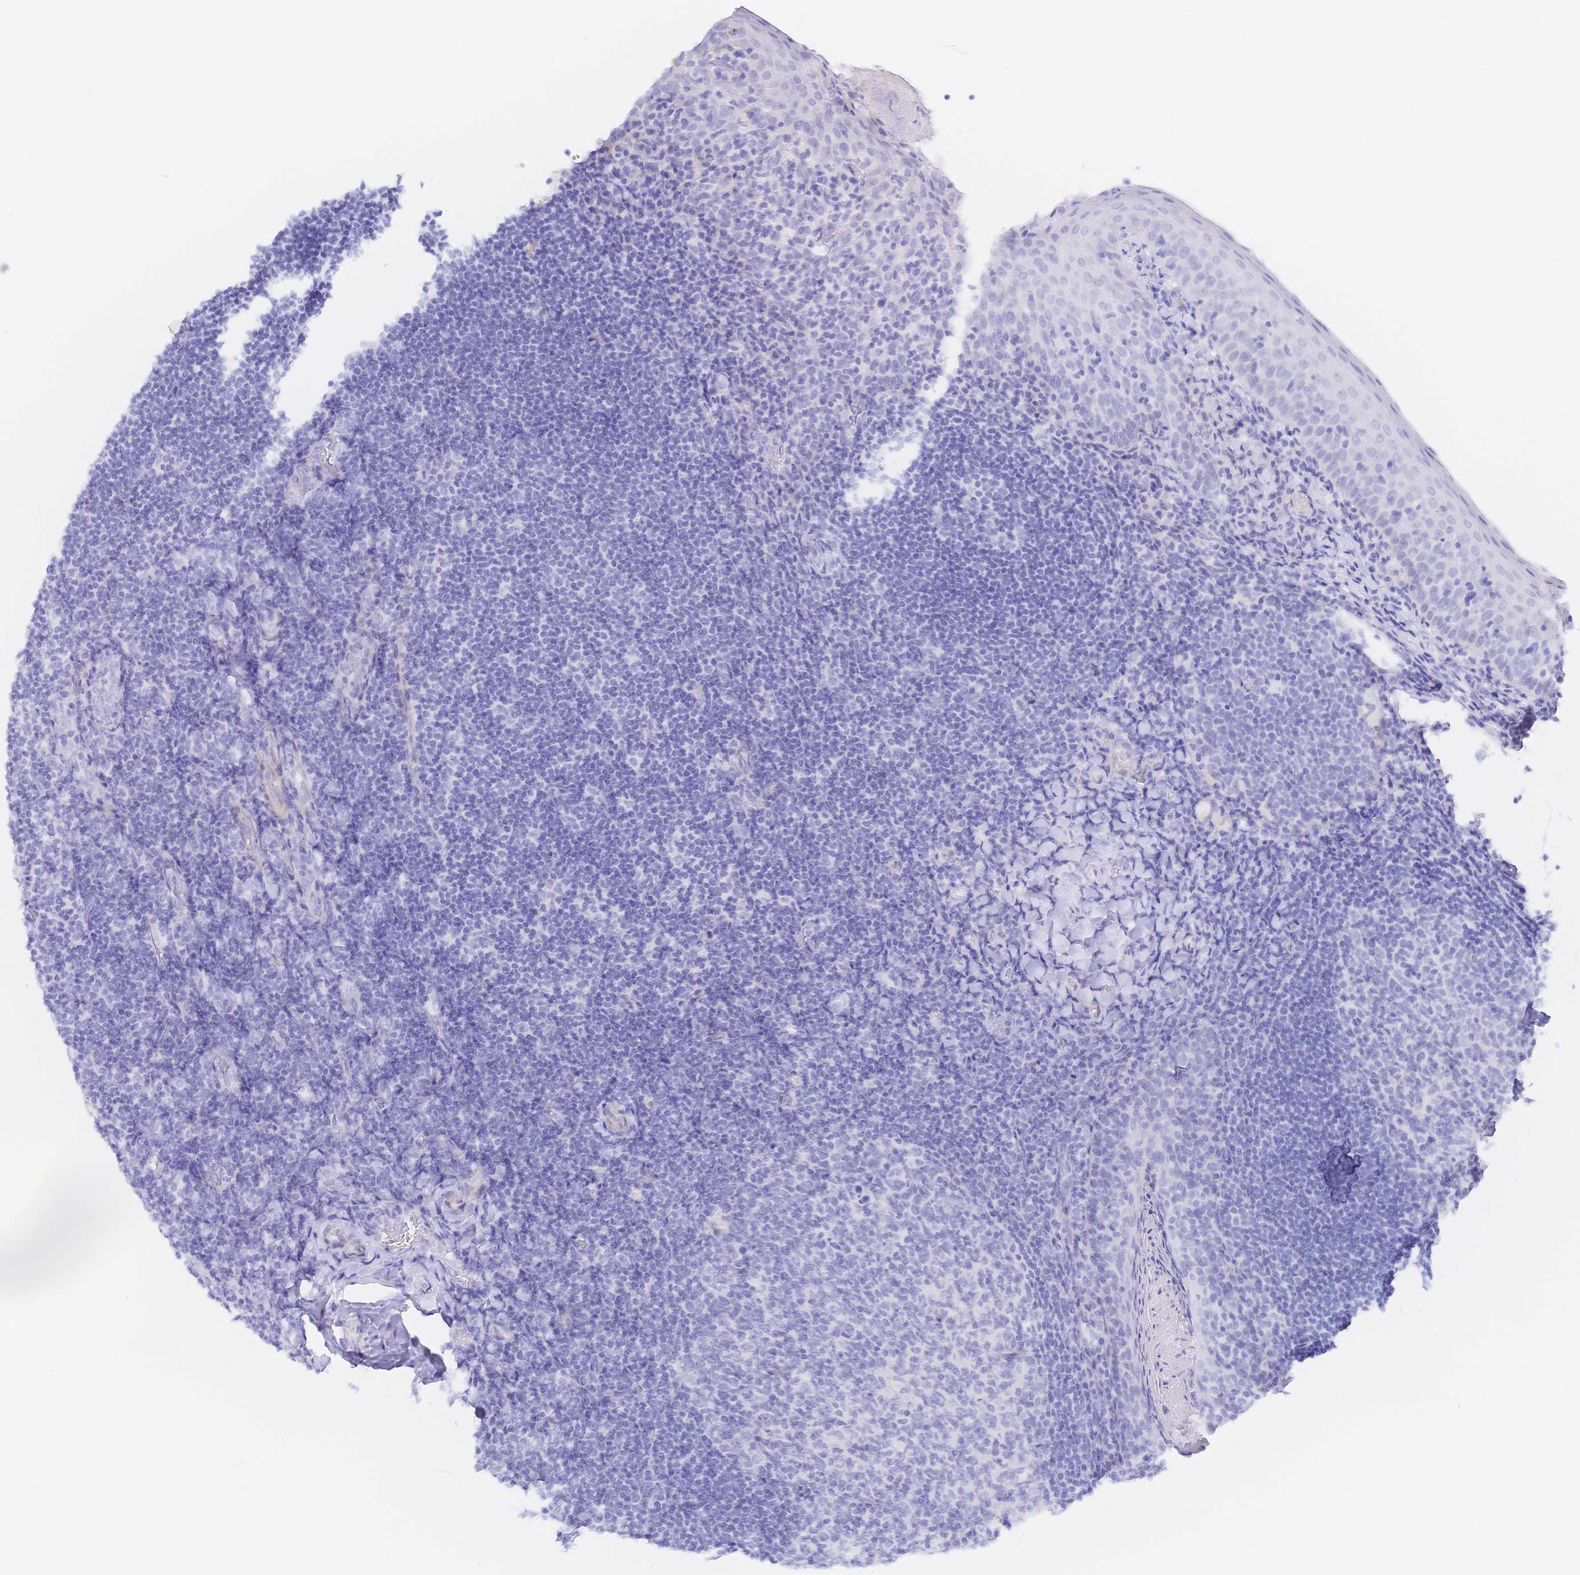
{"staining": {"intensity": "negative", "quantity": "none", "location": "none"}, "tissue": "tonsil", "cell_type": "Germinal center cells", "image_type": "normal", "snomed": [{"axis": "morphology", "description": "Normal tissue, NOS"}, {"axis": "topography", "description": "Tonsil"}], "caption": "Micrograph shows no protein expression in germinal center cells of normal tonsil.", "gene": "KCNH6", "patient": {"sex": "female", "age": 10}}